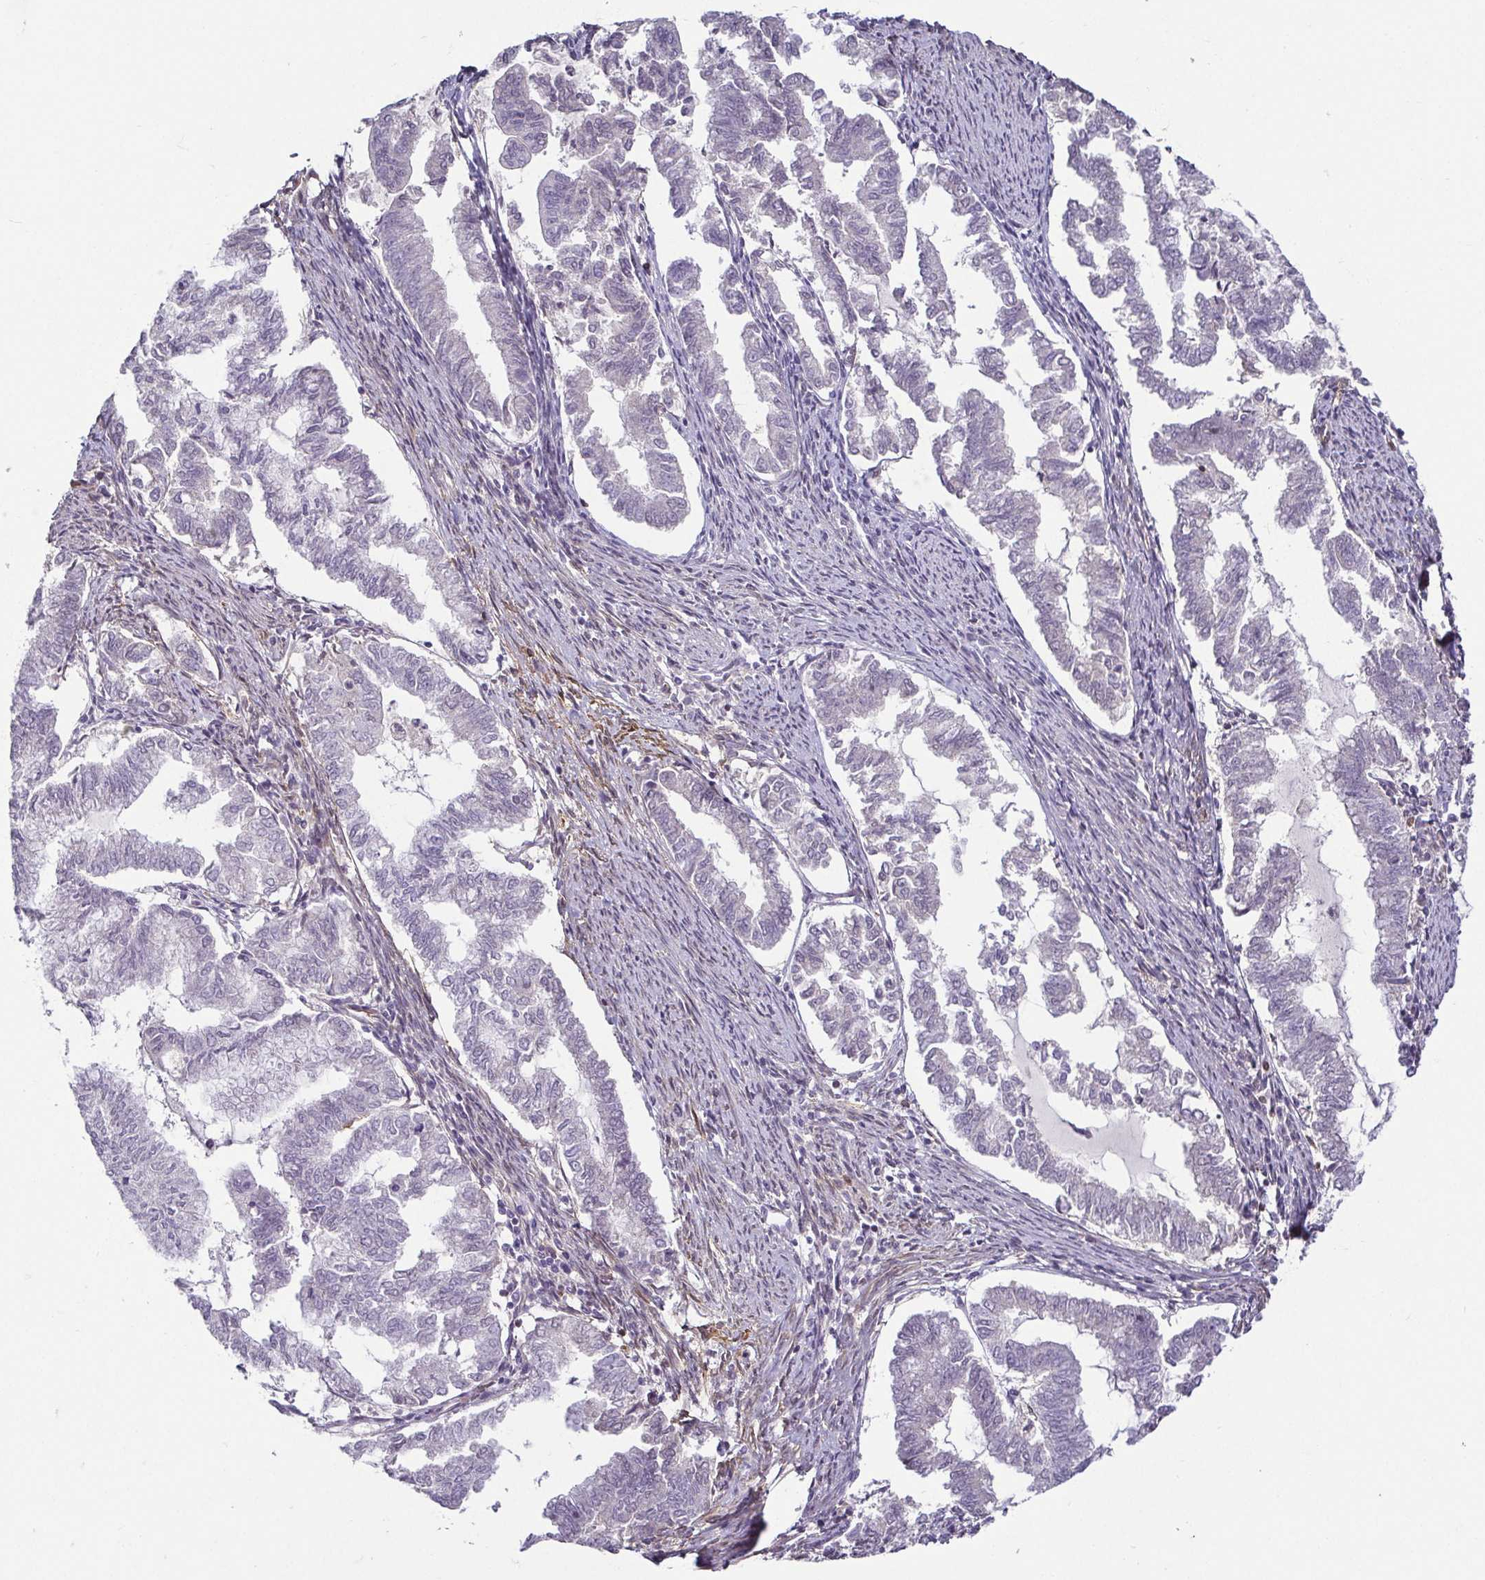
{"staining": {"intensity": "negative", "quantity": "none", "location": "none"}, "tissue": "endometrial cancer", "cell_type": "Tumor cells", "image_type": "cancer", "snomed": [{"axis": "morphology", "description": "Adenocarcinoma, NOS"}, {"axis": "topography", "description": "Endometrium"}], "caption": "An immunohistochemistry histopathology image of endometrial cancer is shown. There is no staining in tumor cells of endometrial cancer.", "gene": "HOPX", "patient": {"sex": "female", "age": 79}}